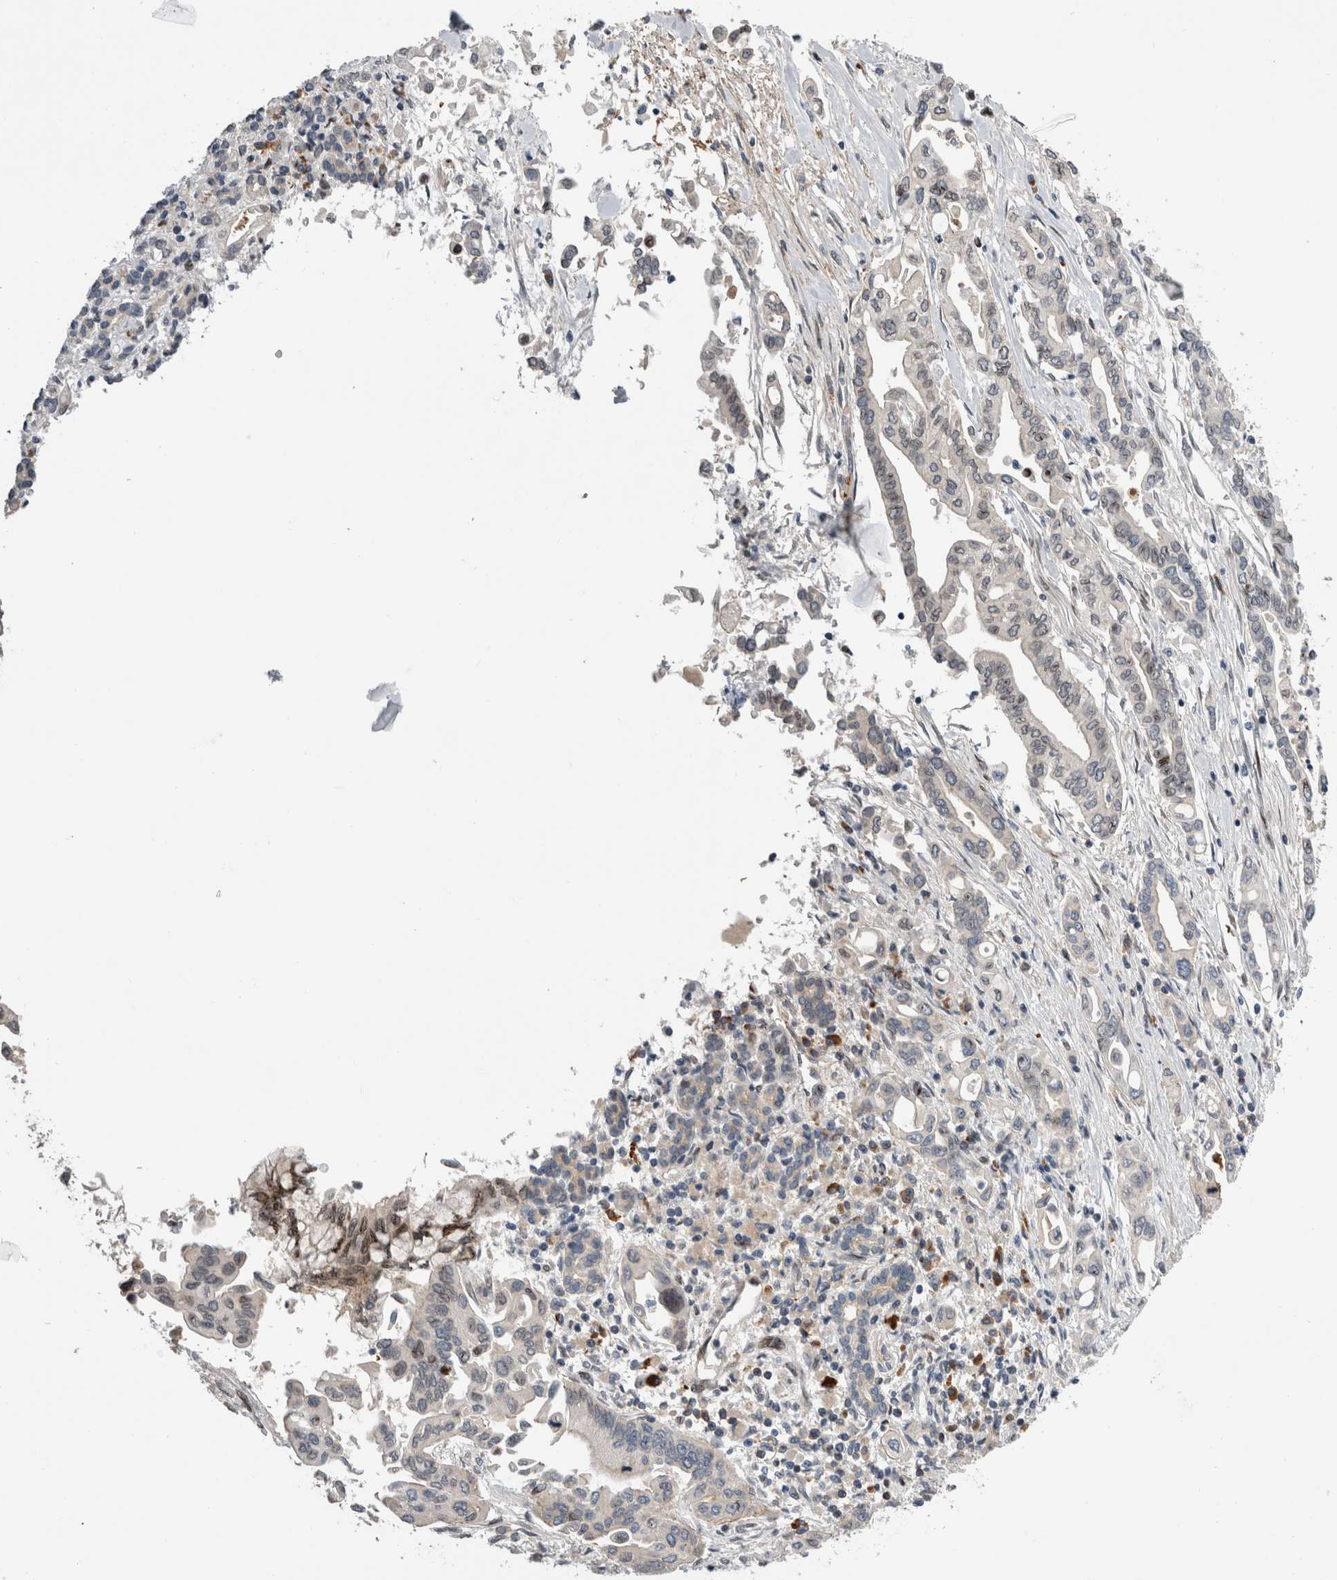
{"staining": {"intensity": "negative", "quantity": "none", "location": "none"}, "tissue": "pancreatic cancer", "cell_type": "Tumor cells", "image_type": "cancer", "snomed": [{"axis": "morphology", "description": "Adenocarcinoma, NOS"}, {"axis": "topography", "description": "Pancreas"}], "caption": "High power microscopy histopathology image of an IHC photomicrograph of pancreatic adenocarcinoma, revealing no significant positivity in tumor cells.", "gene": "DMTN", "patient": {"sex": "female", "age": 57}}